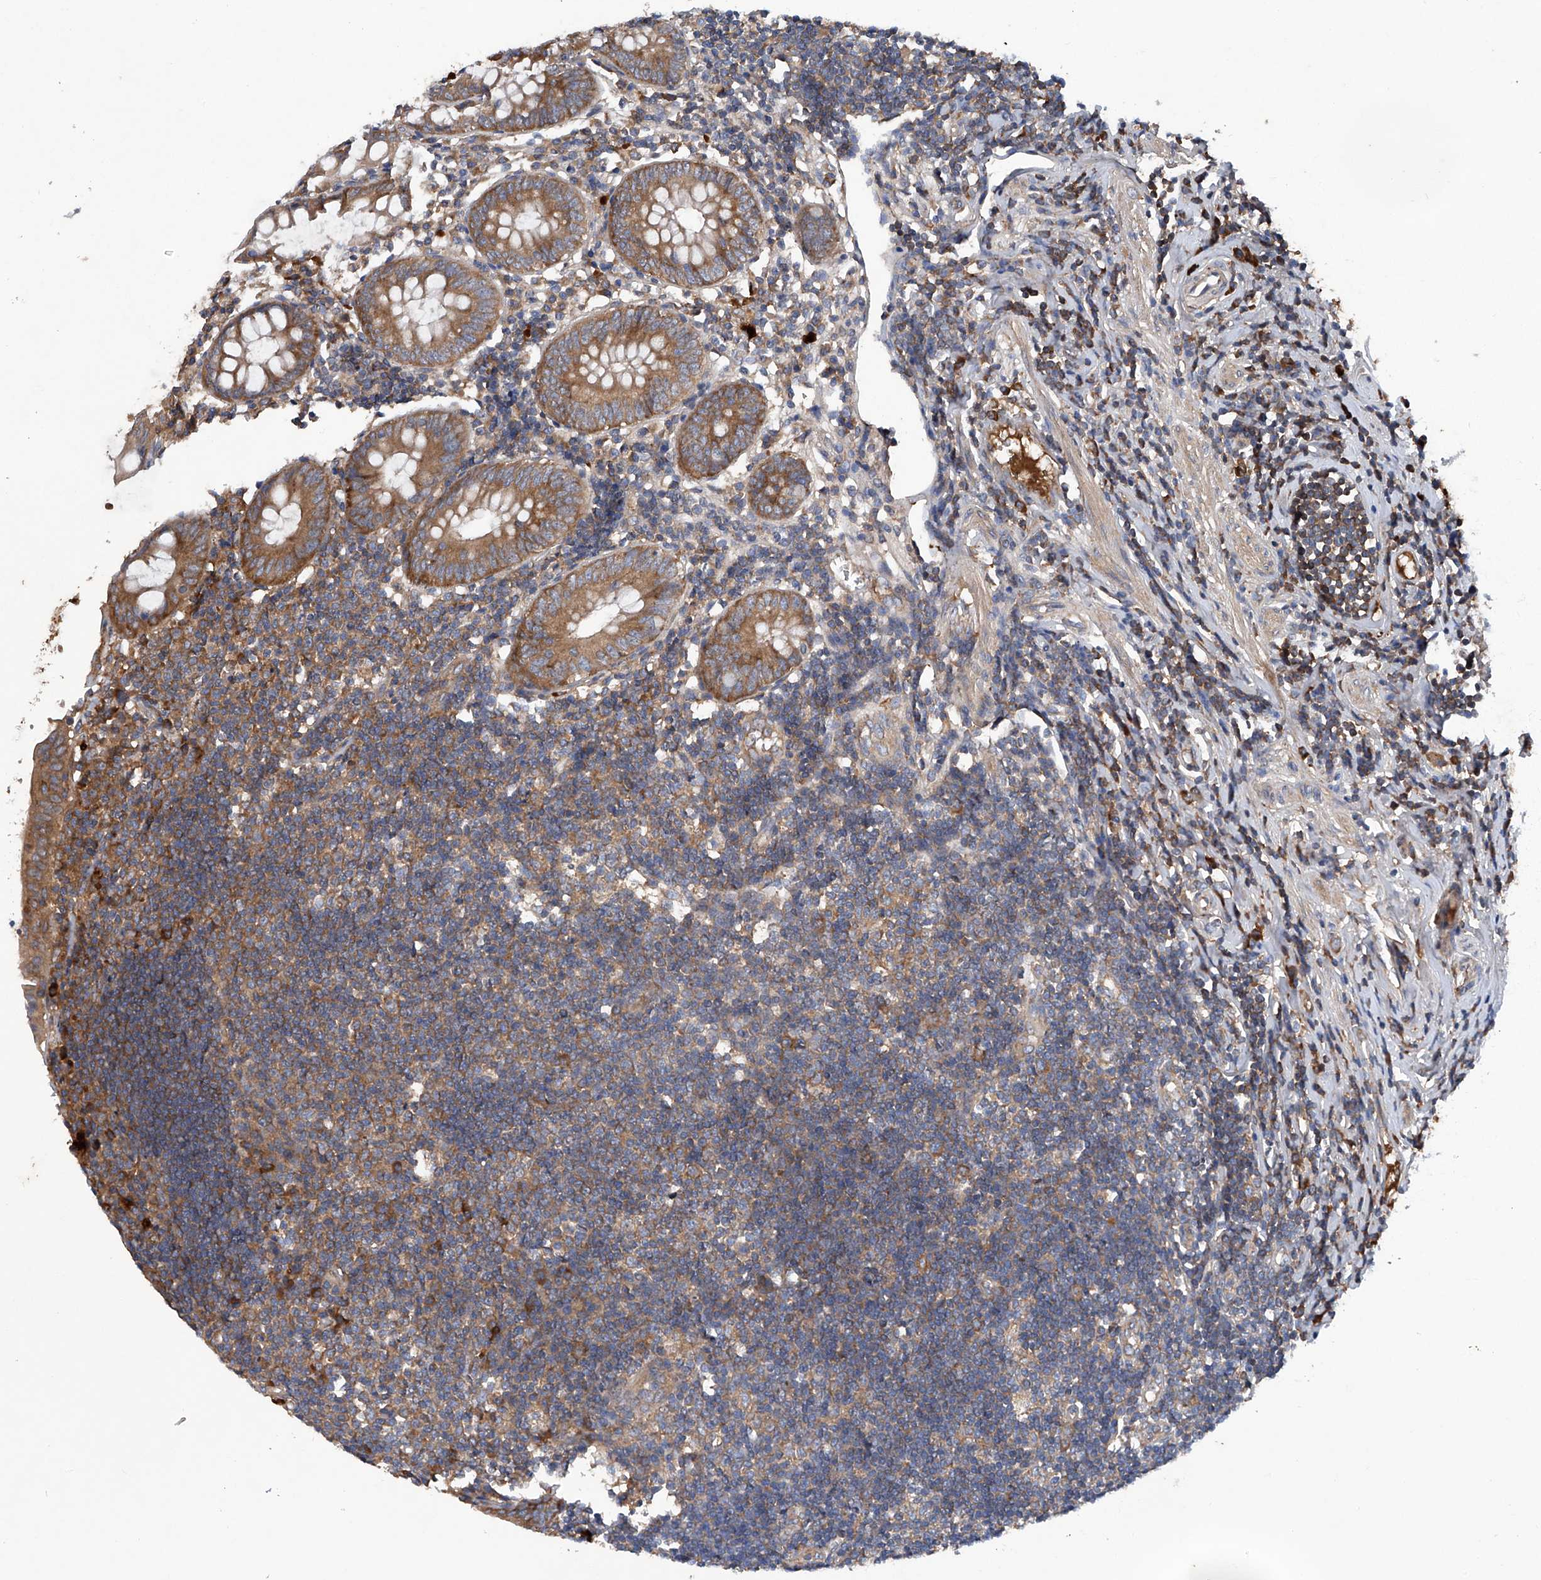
{"staining": {"intensity": "strong", "quantity": ">75%", "location": "cytoplasmic/membranous"}, "tissue": "appendix", "cell_type": "Glandular cells", "image_type": "normal", "snomed": [{"axis": "morphology", "description": "Normal tissue, NOS"}, {"axis": "topography", "description": "Appendix"}], "caption": "This micrograph shows immunohistochemistry (IHC) staining of normal appendix, with high strong cytoplasmic/membranous expression in about >75% of glandular cells.", "gene": "ASCC3", "patient": {"sex": "female", "age": 54}}